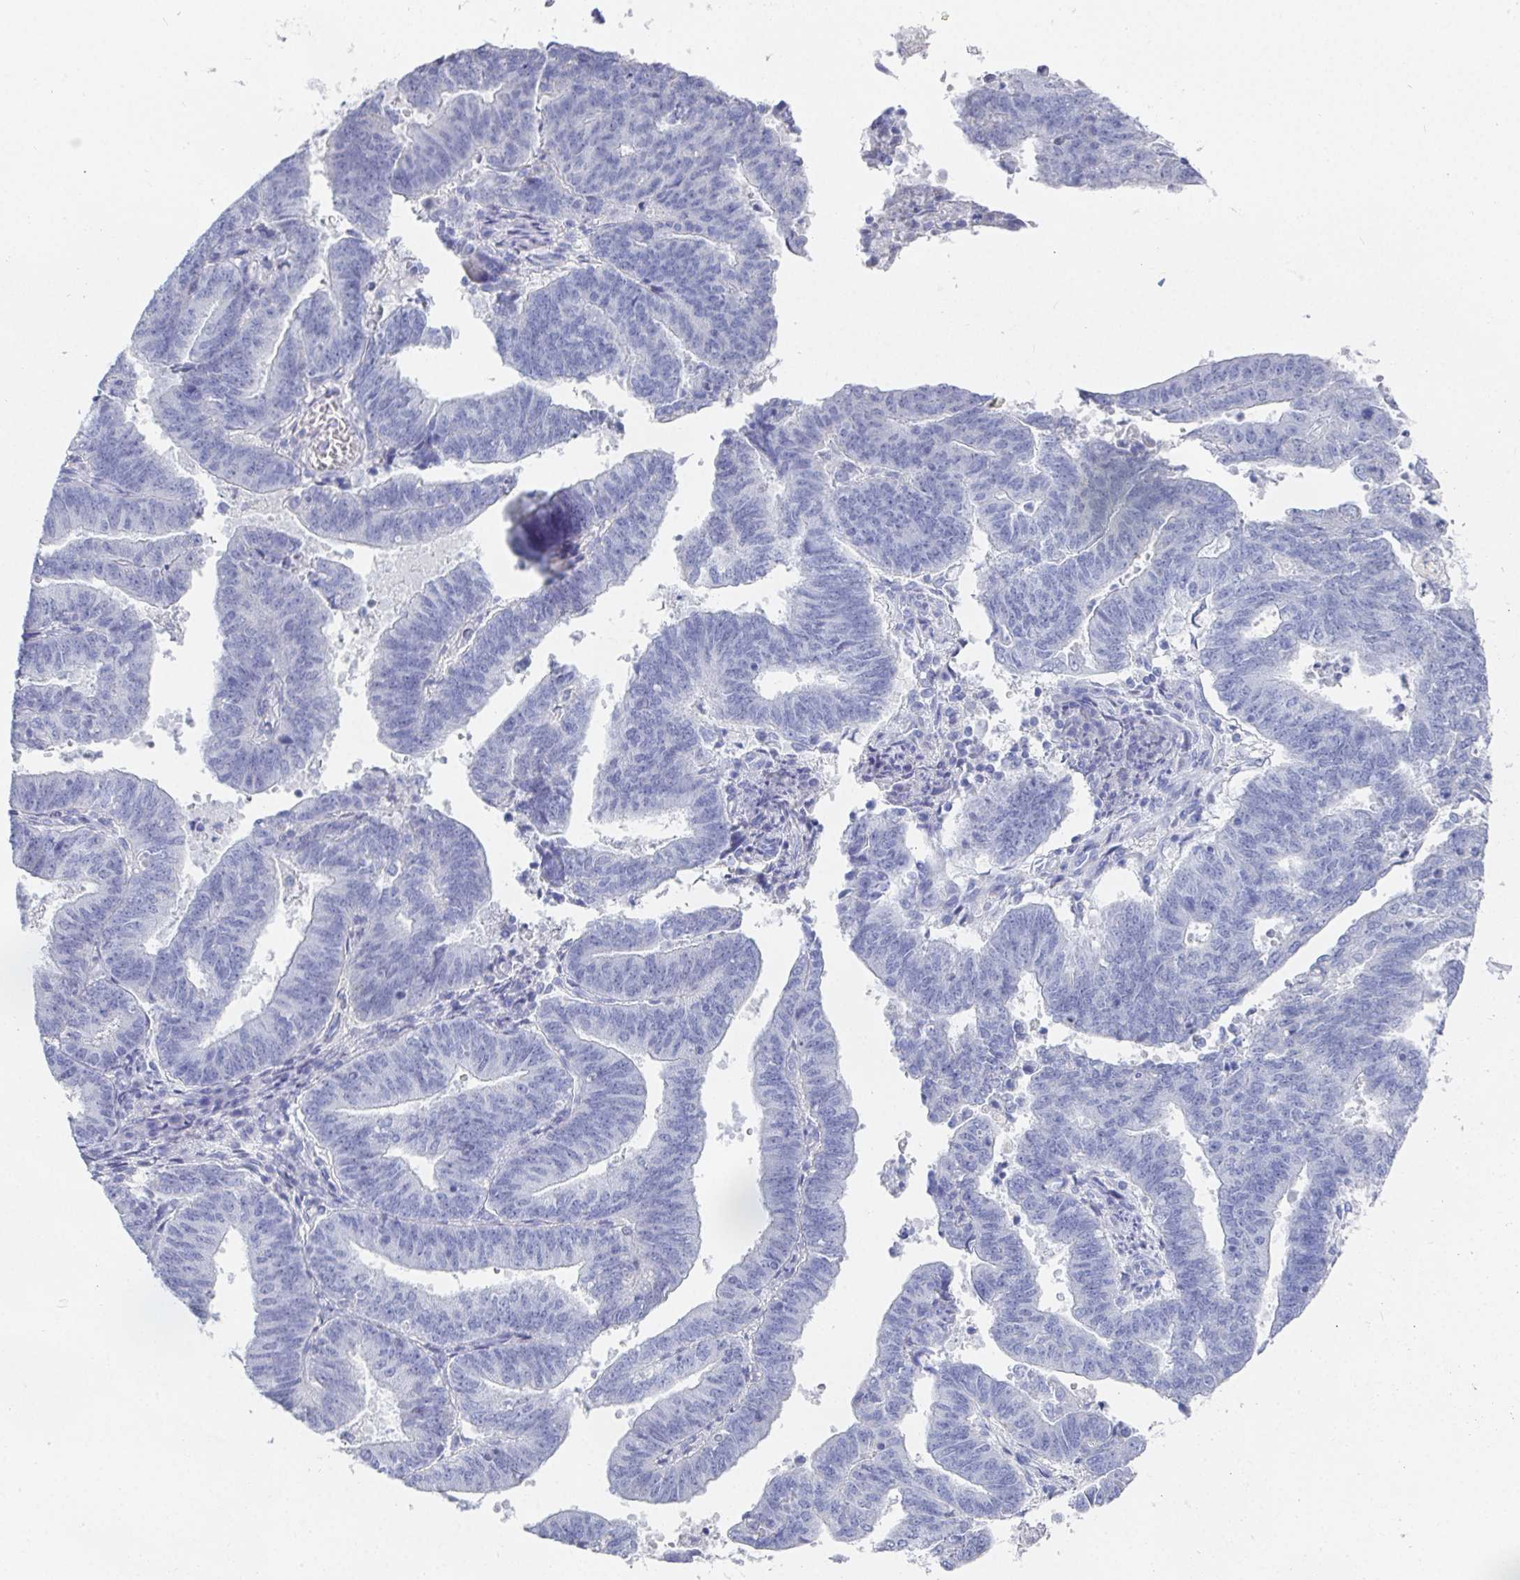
{"staining": {"intensity": "negative", "quantity": "none", "location": "none"}, "tissue": "endometrial cancer", "cell_type": "Tumor cells", "image_type": "cancer", "snomed": [{"axis": "morphology", "description": "Adenocarcinoma, NOS"}, {"axis": "topography", "description": "Endometrium"}], "caption": "The image displays no staining of tumor cells in endometrial cancer (adenocarcinoma).", "gene": "GRIA1", "patient": {"sex": "female", "age": 82}}